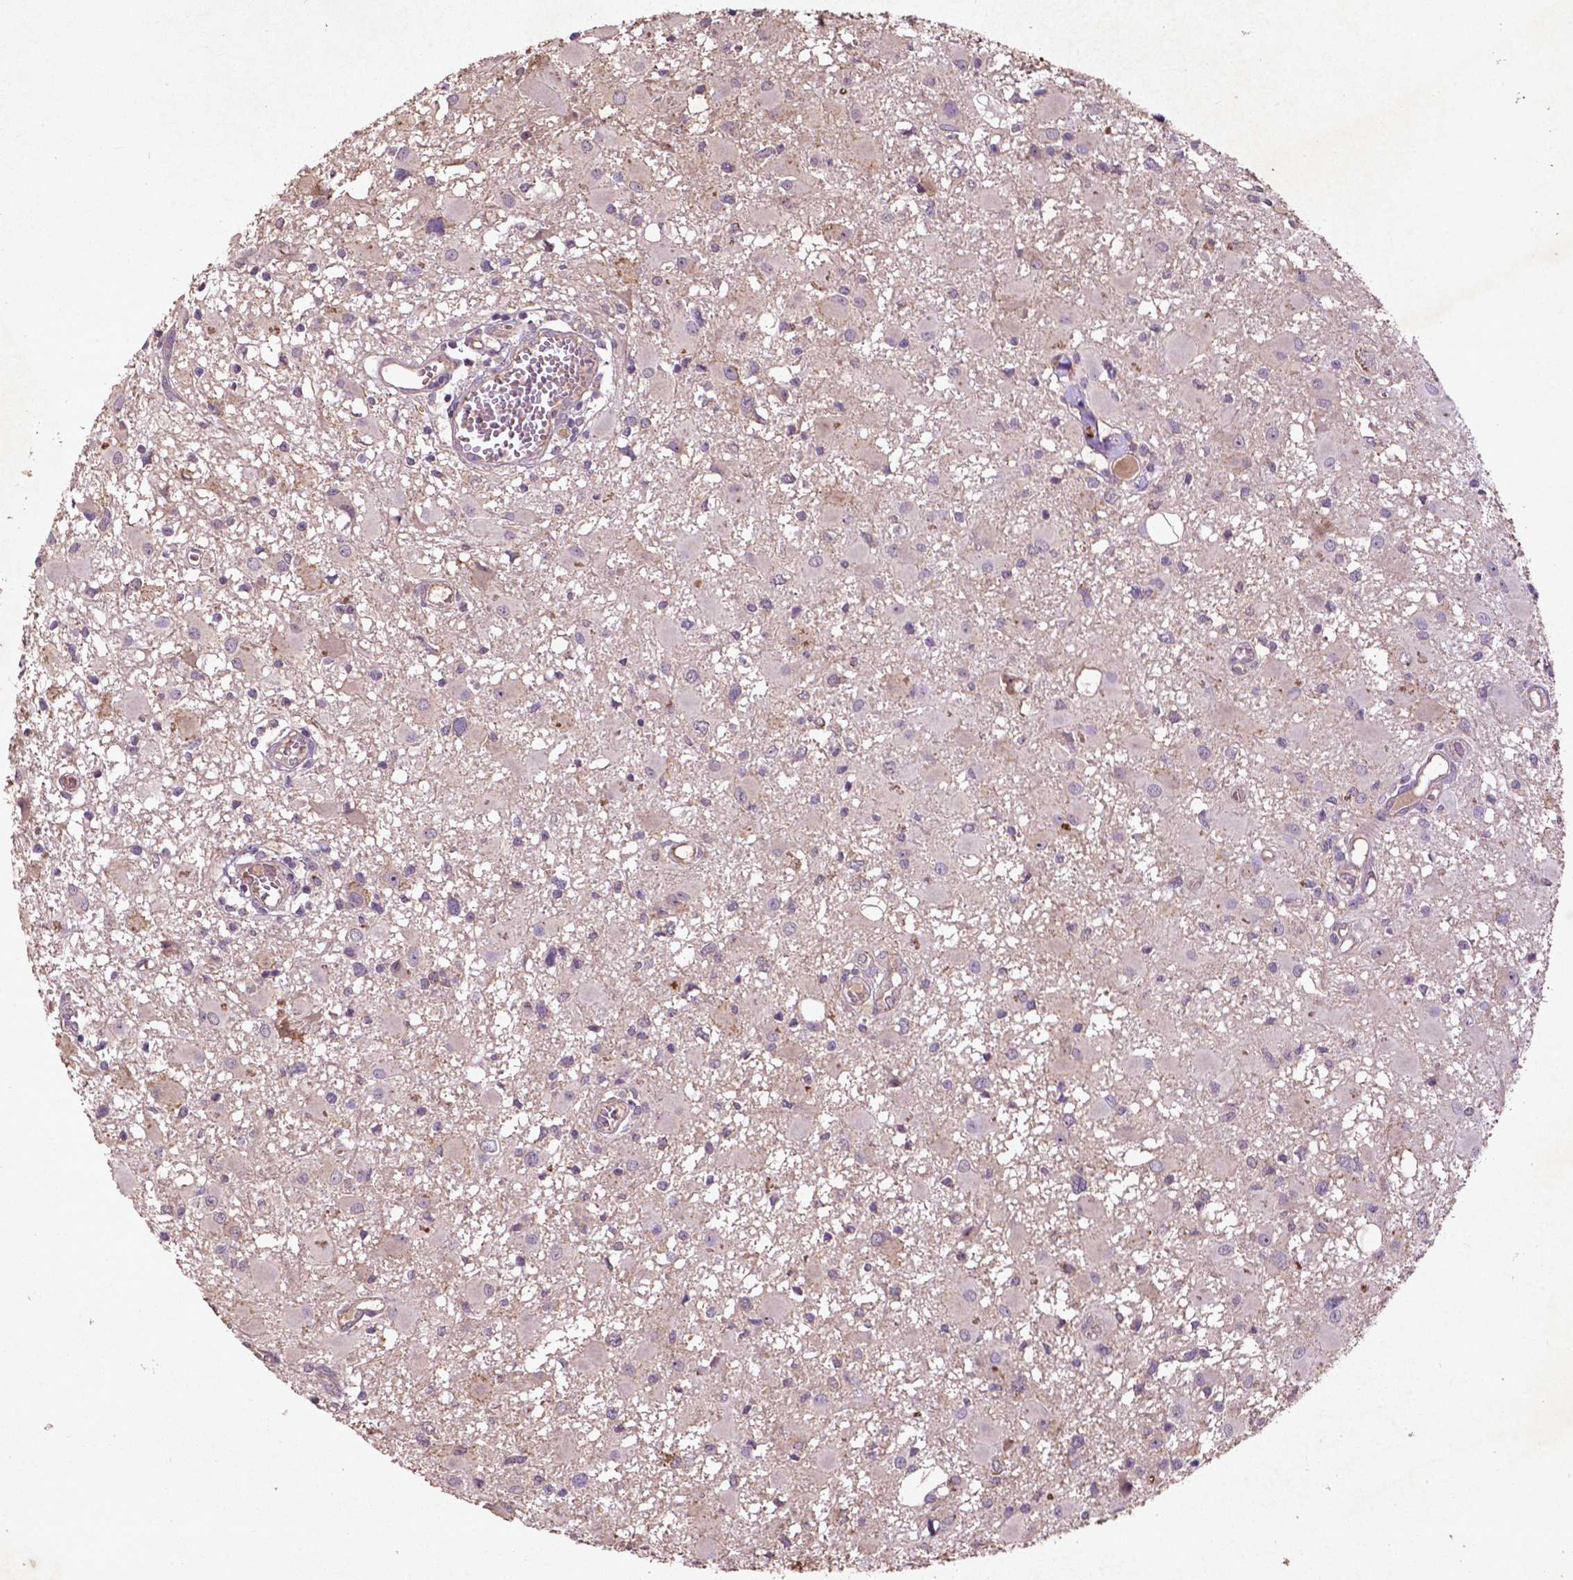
{"staining": {"intensity": "negative", "quantity": "none", "location": "none"}, "tissue": "glioma", "cell_type": "Tumor cells", "image_type": "cancer", "snomed": [{"axis": "morphology", "description": "Glioma, malignant, High grade"}, {"axis": "topography", "description": "Brain"}], "caption": "Immunohistochemical staining of human glioma displays no significant staining in tumor cells. (Stains: DAB immunohistochemistry with hematoxylin counter stain, Microscopy: brightfield microscopy at high magnification).", "gene": "COQ2", "patient": {"sex": "male", "age": 54}}